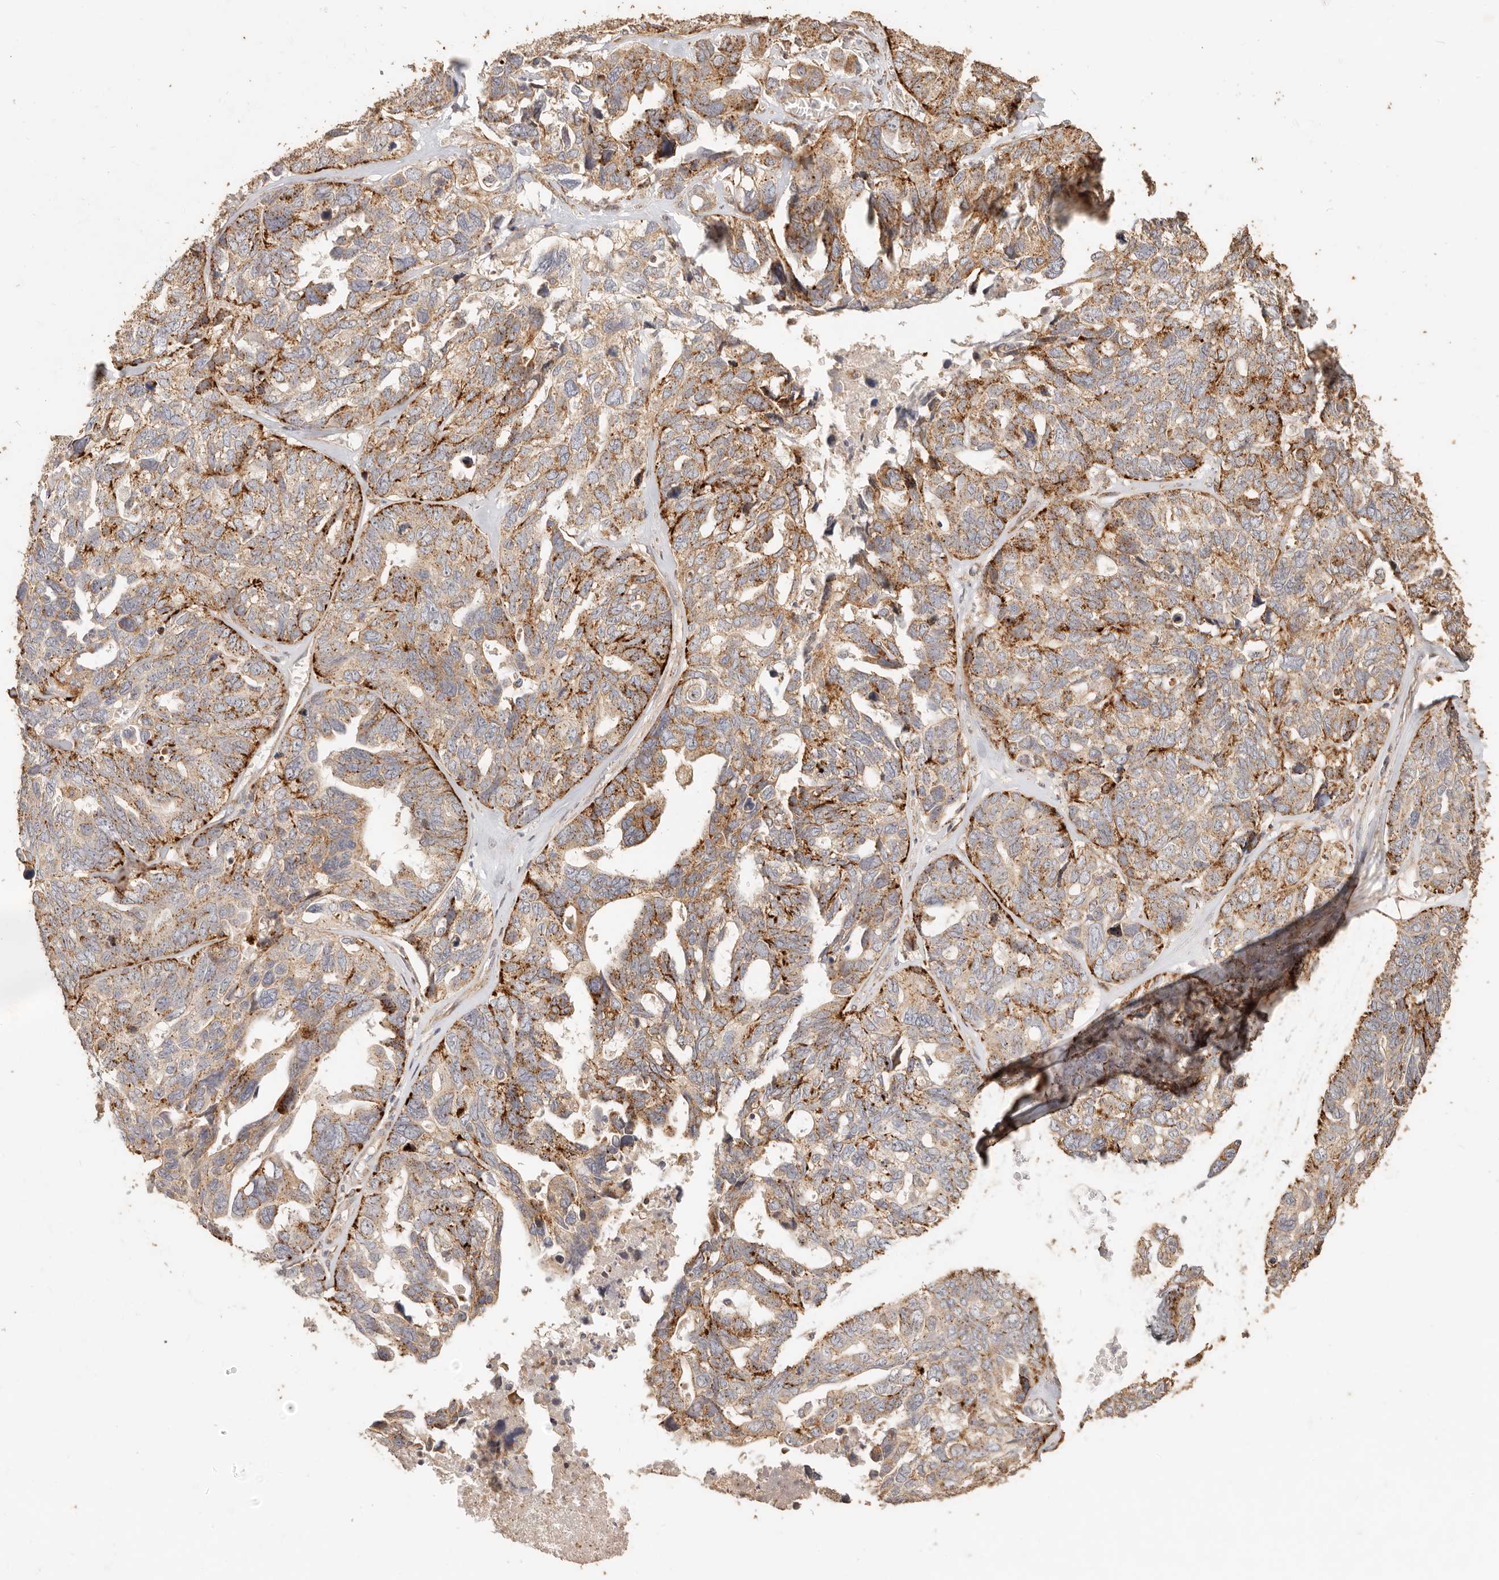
{"staining": {"intensity": "strong", "quantity": ">75%", "location": "cytoplasmic/membranous"}, "tissue": "ovarian cancer", "cell_type": "Tumor cells", "image_type": "cancer", "snomed": [{"axis": "morphology", "description": "Cystadenocarcinoma, serous, NOS"}, {"axis": "topography", "description": "Ovary"}], "caption": "Immunohistochemical staining of human ovarian cancer reveals high levels of strong cytoplasmic/membranous protein positivity in about >75% of tumor cells.", "gene": "PTPN22", "patient": {"sex": "female", "age": 79}}